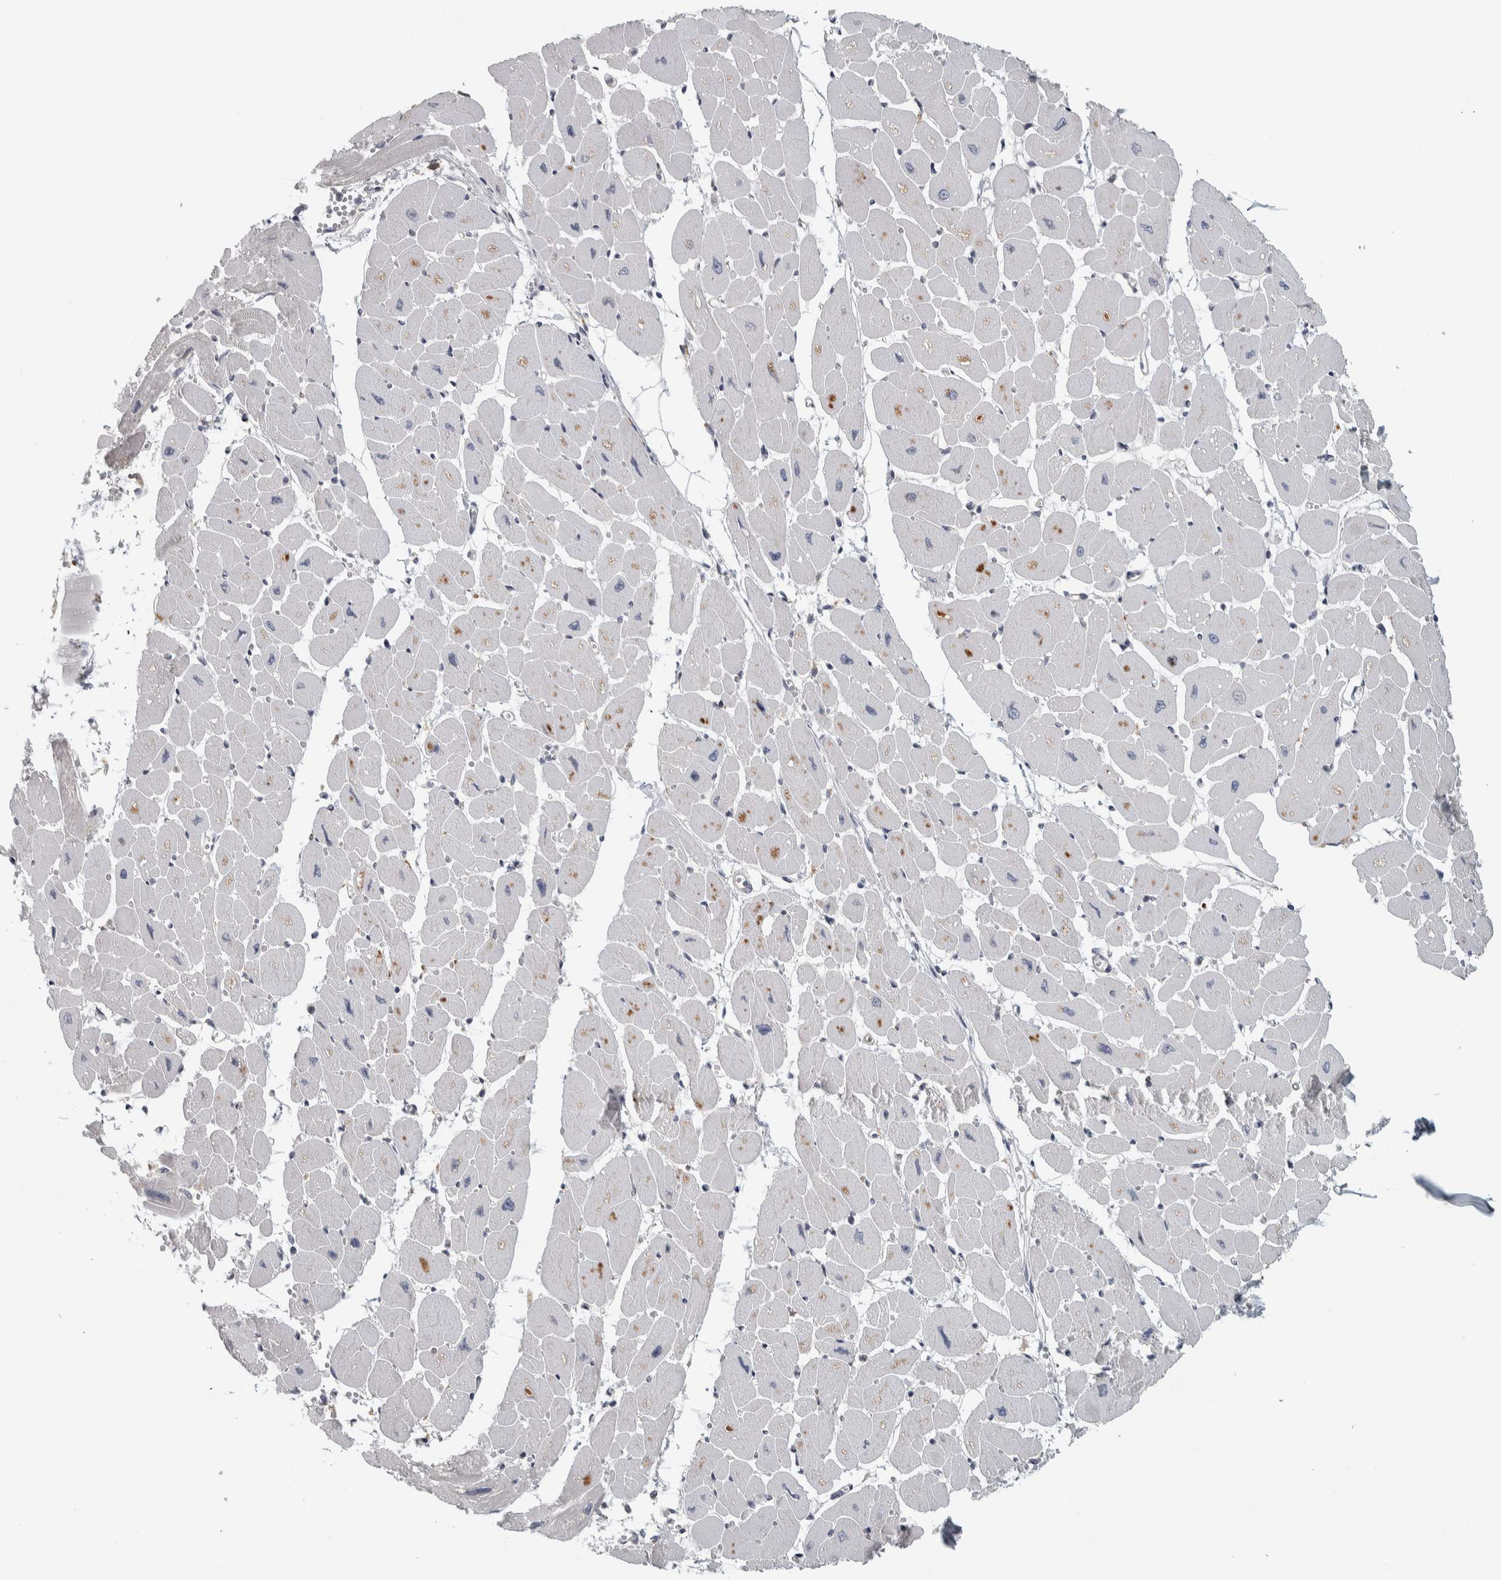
{"staining": {"intensity": "weak", "quantity": "25%-75%", "location": "cytoplasmic/membranous"}, "tissue": "heart muscle", "cell_type": "Cardiomyocytes", "image_type": "normal", "snomed": [{"axis": "morphology", "description": "Normal tissue, NOS"}, {"axis": "topography", "description": "Heart"}], "caption": "Protein positivity by immunohistochemistry shows weak cytoplasmic/membranous expression in approximately 25%-75% of cardiomyocytes in benign heart muscle. (brown staining indicates protein expression, while blue staining denotes nuclei).", "gene": "ADPRM", "patient": {"sex": "female", "age": 54}}